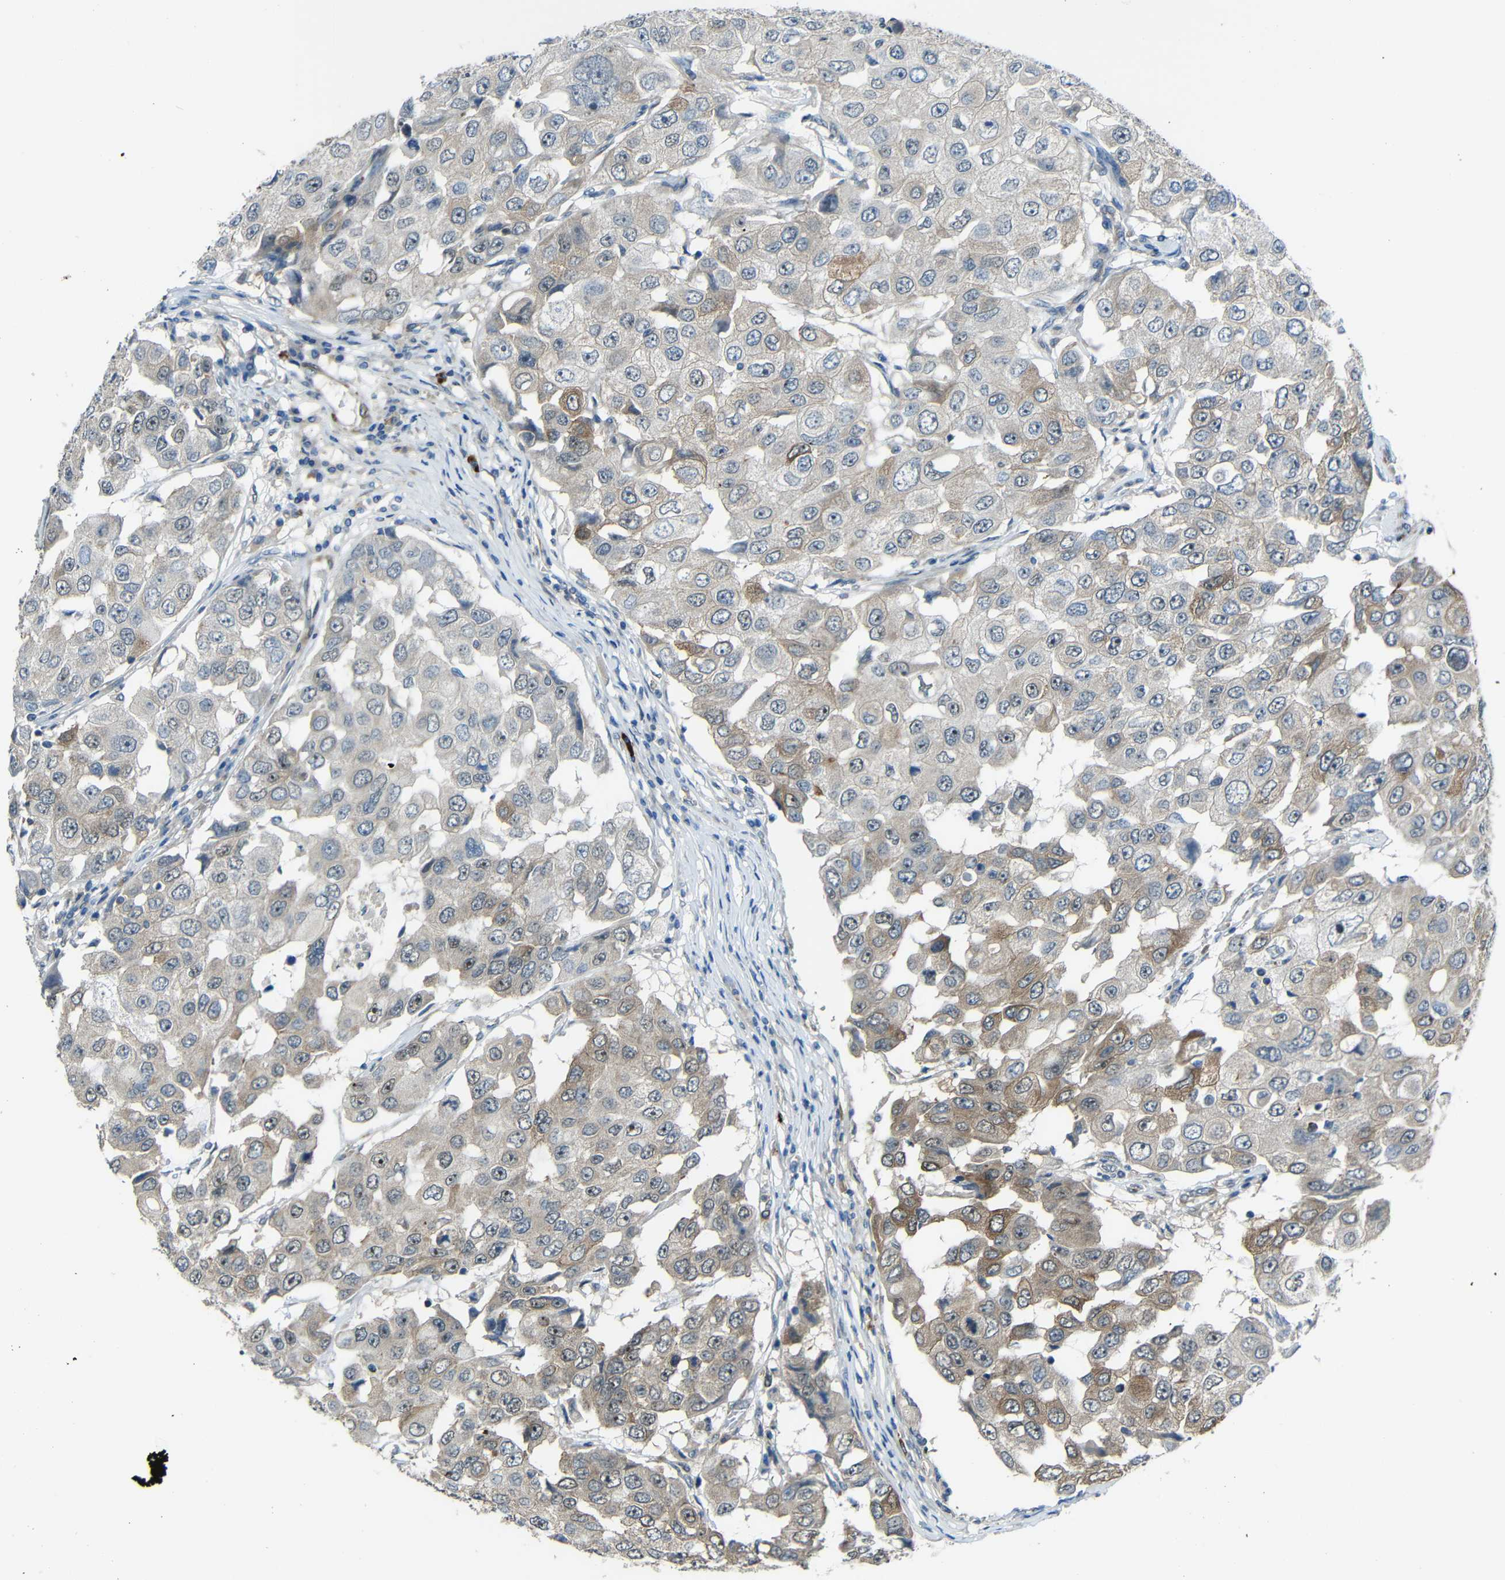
{"staining": {"intensity": "moderate", "quantity": "25%-75%", "location": "cytoplasmic/membranous"}, "tissue": "breast cancer", "cell_type": "Tumor cells", "image_type": "cancer", "snomed": [{"axis": "morphology", "description": "Duct carcinoma"}, {"axis": "topography", "description": "Breast"}], "caption": "A medium amount of moderate cytoplasmic/membranous positivity is seen in about 25%-75% of tumor cells in invasive ductal carcinoma (breast) tissue.", "gene": "DCLK1", "patient": {"sex": "female", "age": 27}}